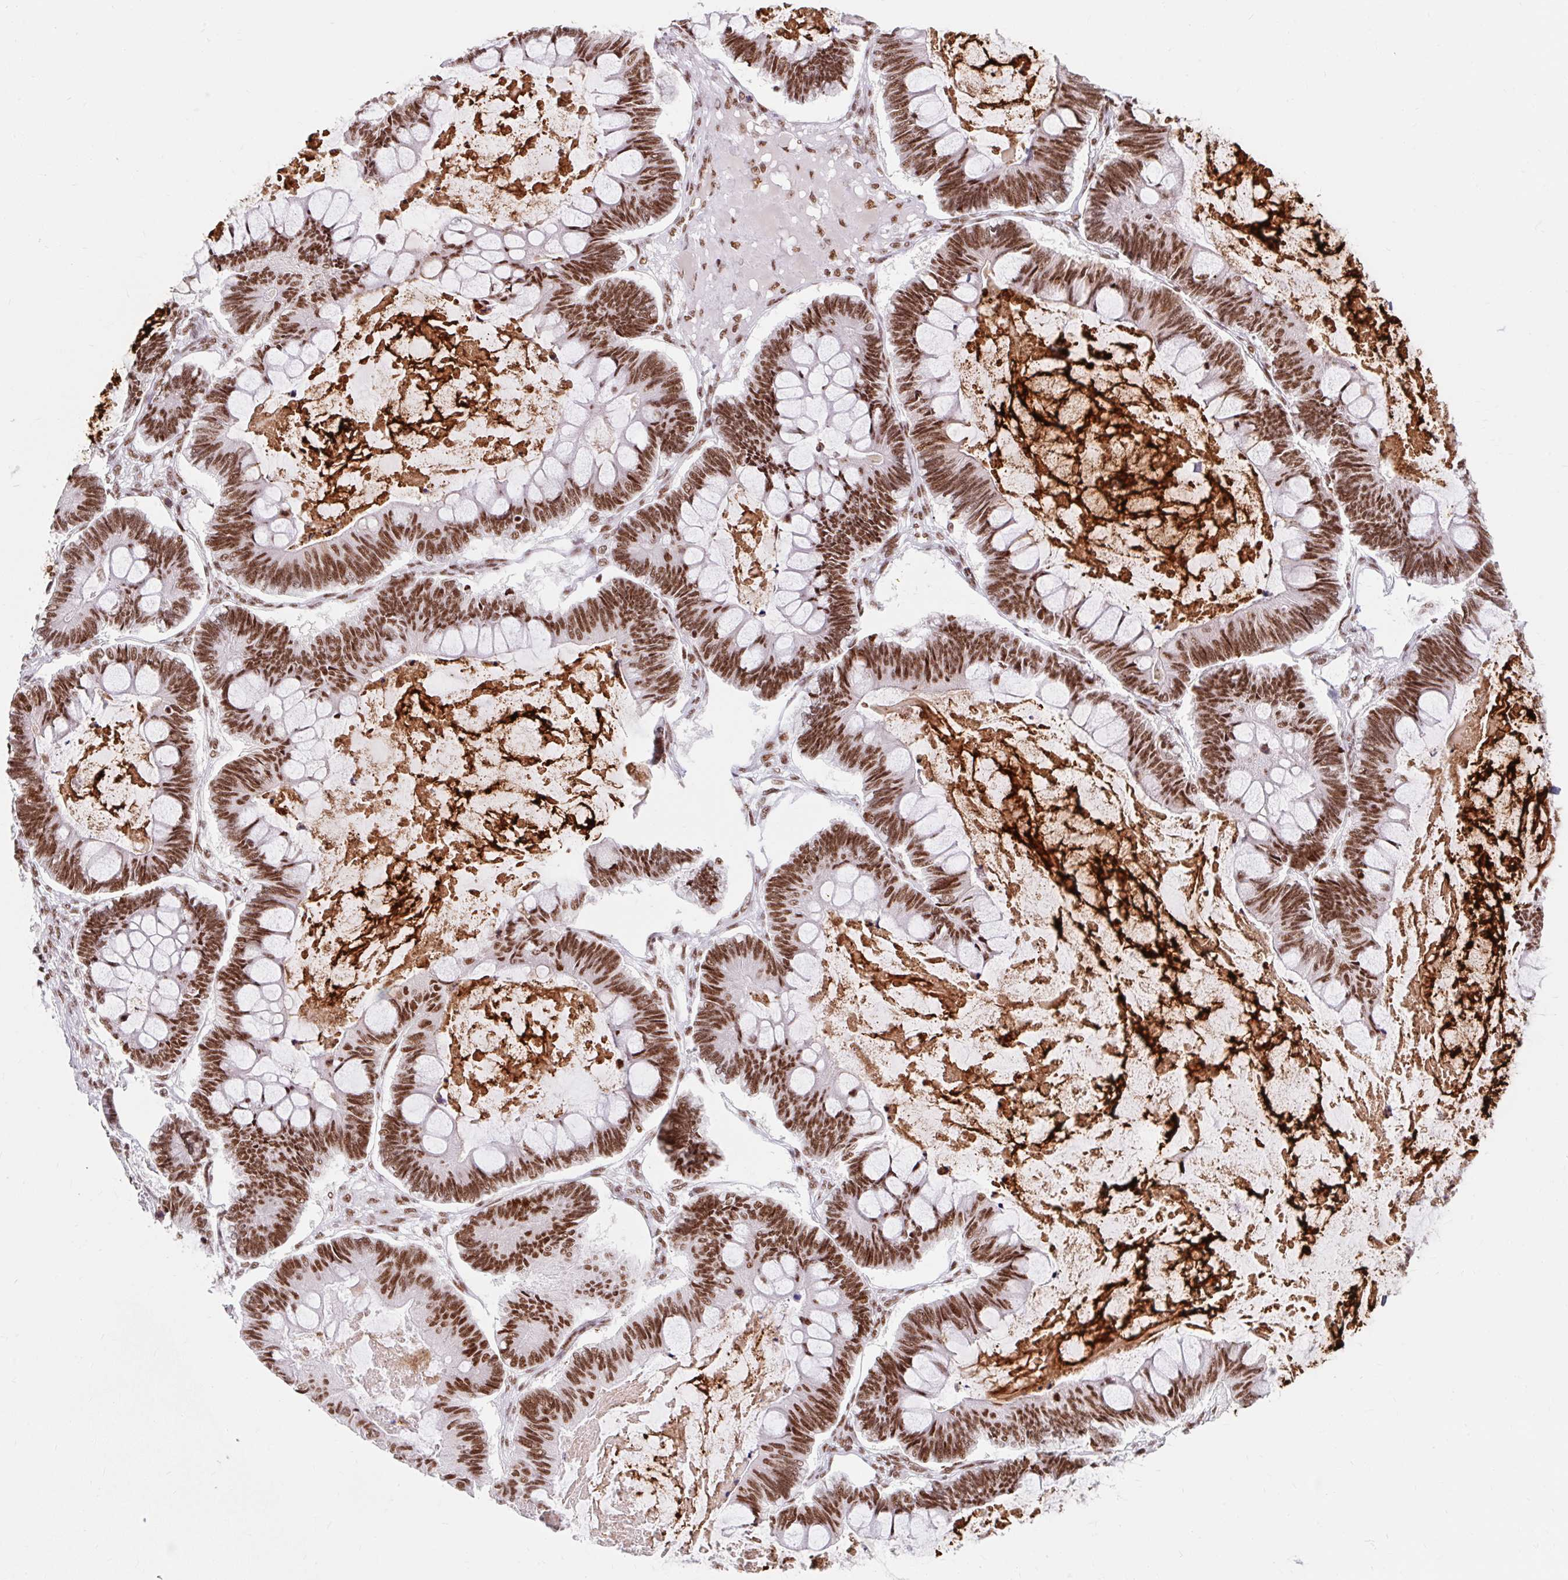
{"staining": {"intensity": "moderate", "quantity": ">75%", "location": "nuclear"}, "tissue": "ovarian cancer", "cell_type": "Tumor cells", "image_type": "cancer", "snomed": [{"axis": "morphology", "description": "Cystadenocarcinoma, mucinous, NOS"}, {"axis": "topography", "description": "Ovary"}], "caption": "About >75% of tumor cells in ovarian mucinous cystadenocarcinoma exhibit moderate nuclear protein expression as visualized by brown immunohistochemical staining.", "gene": "SRSF10", "patient": {"sex": "female", "age": 61}}